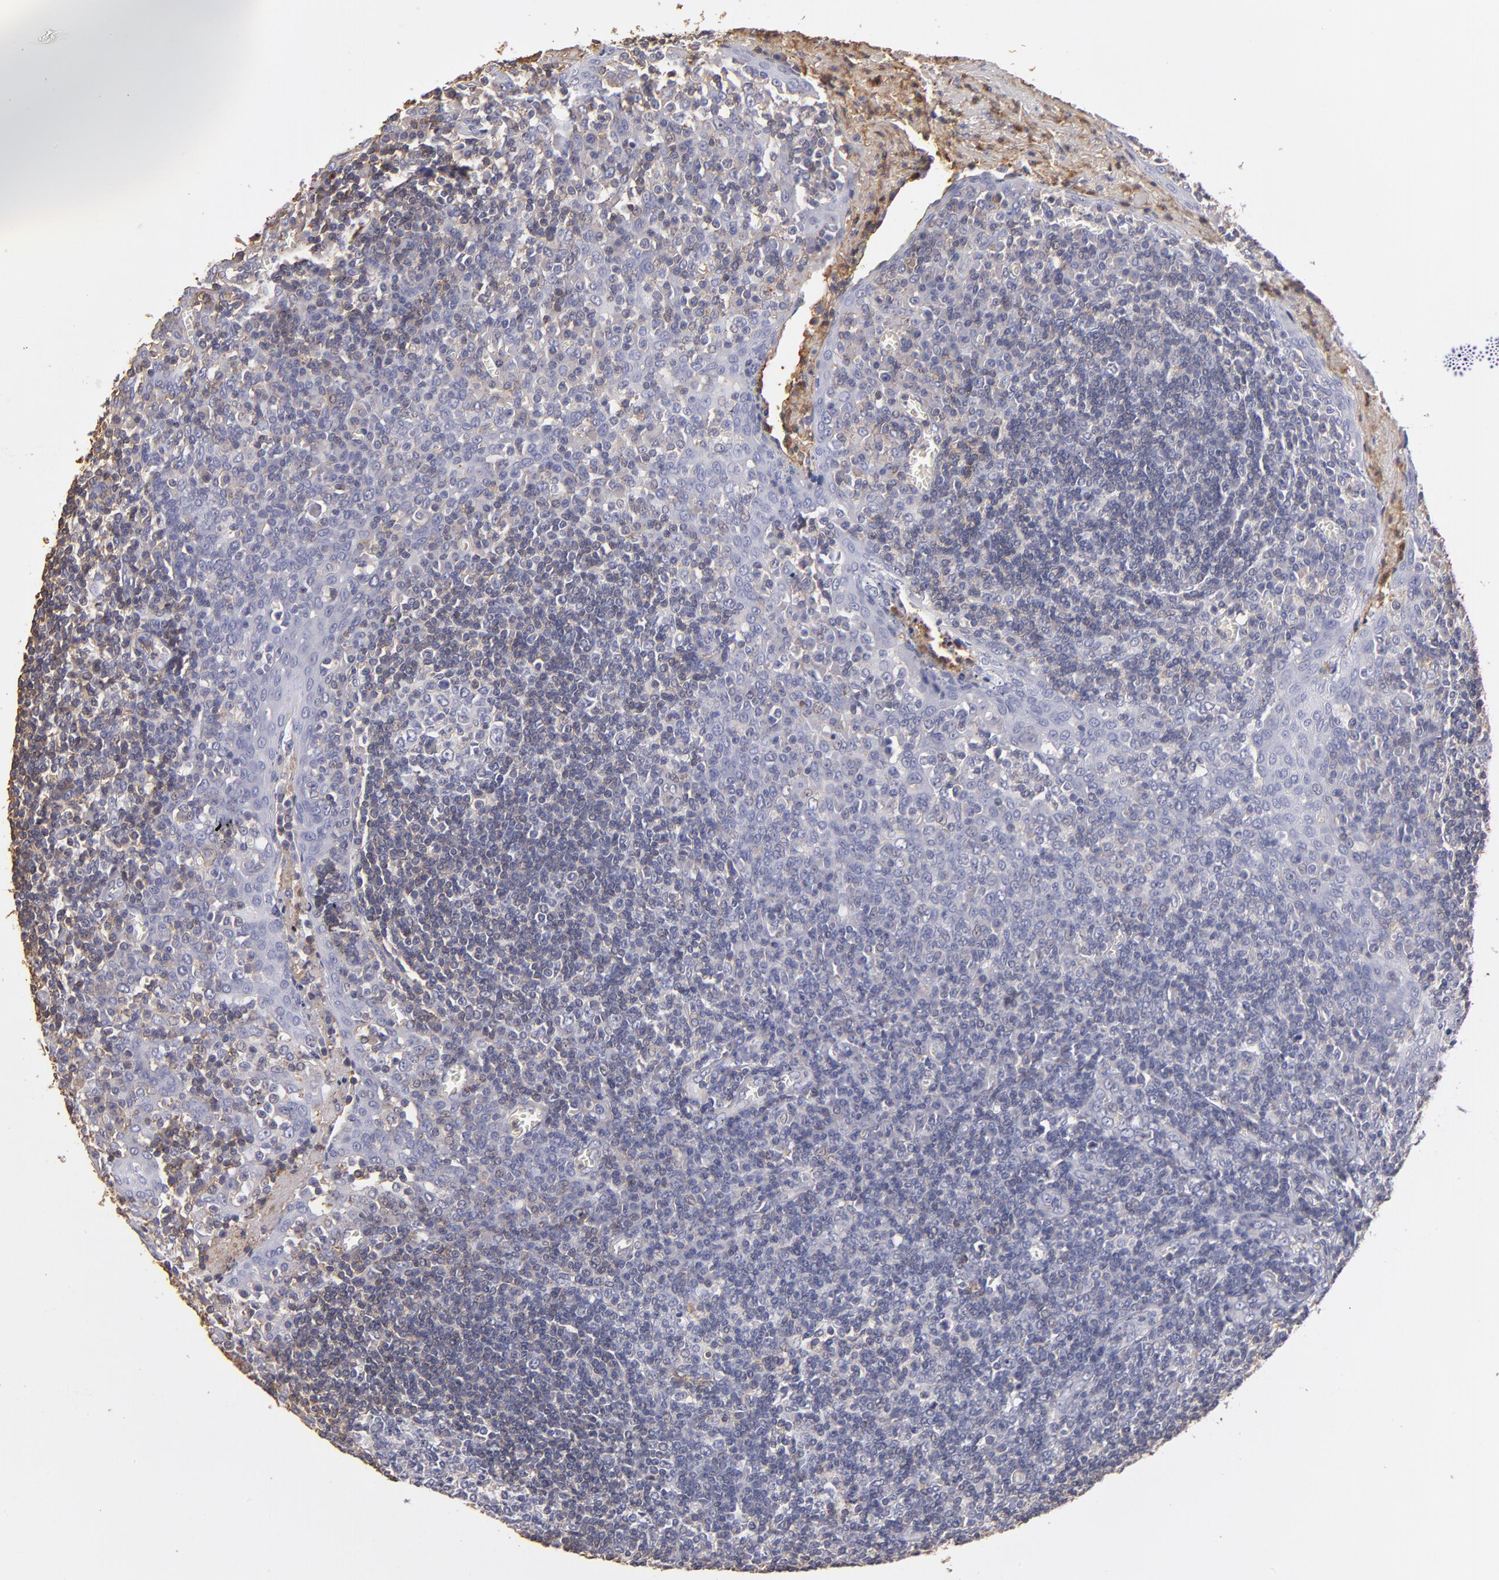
{"staining": {"intensity": "weak", "quantity": "25%-75%", "location": "cytoplasmic/membranous"}, "tissue": "tonsil", "cell_type": "Germinal center cells", "image_type": "normal", "snomed": [{"axis": "morphology", "description": "Normal tissue, NOS"}, {"axis": "topography", "description": "Tonsil"}], "caption": "Weak cytoplasmic/membranous expression for a protein is seen in approximately 25%-75% of germinal center cells of benign tonsil using immunohistochemistry.", "gene": "ABCB1", "patient": {"sex": "female", "age": 41}}